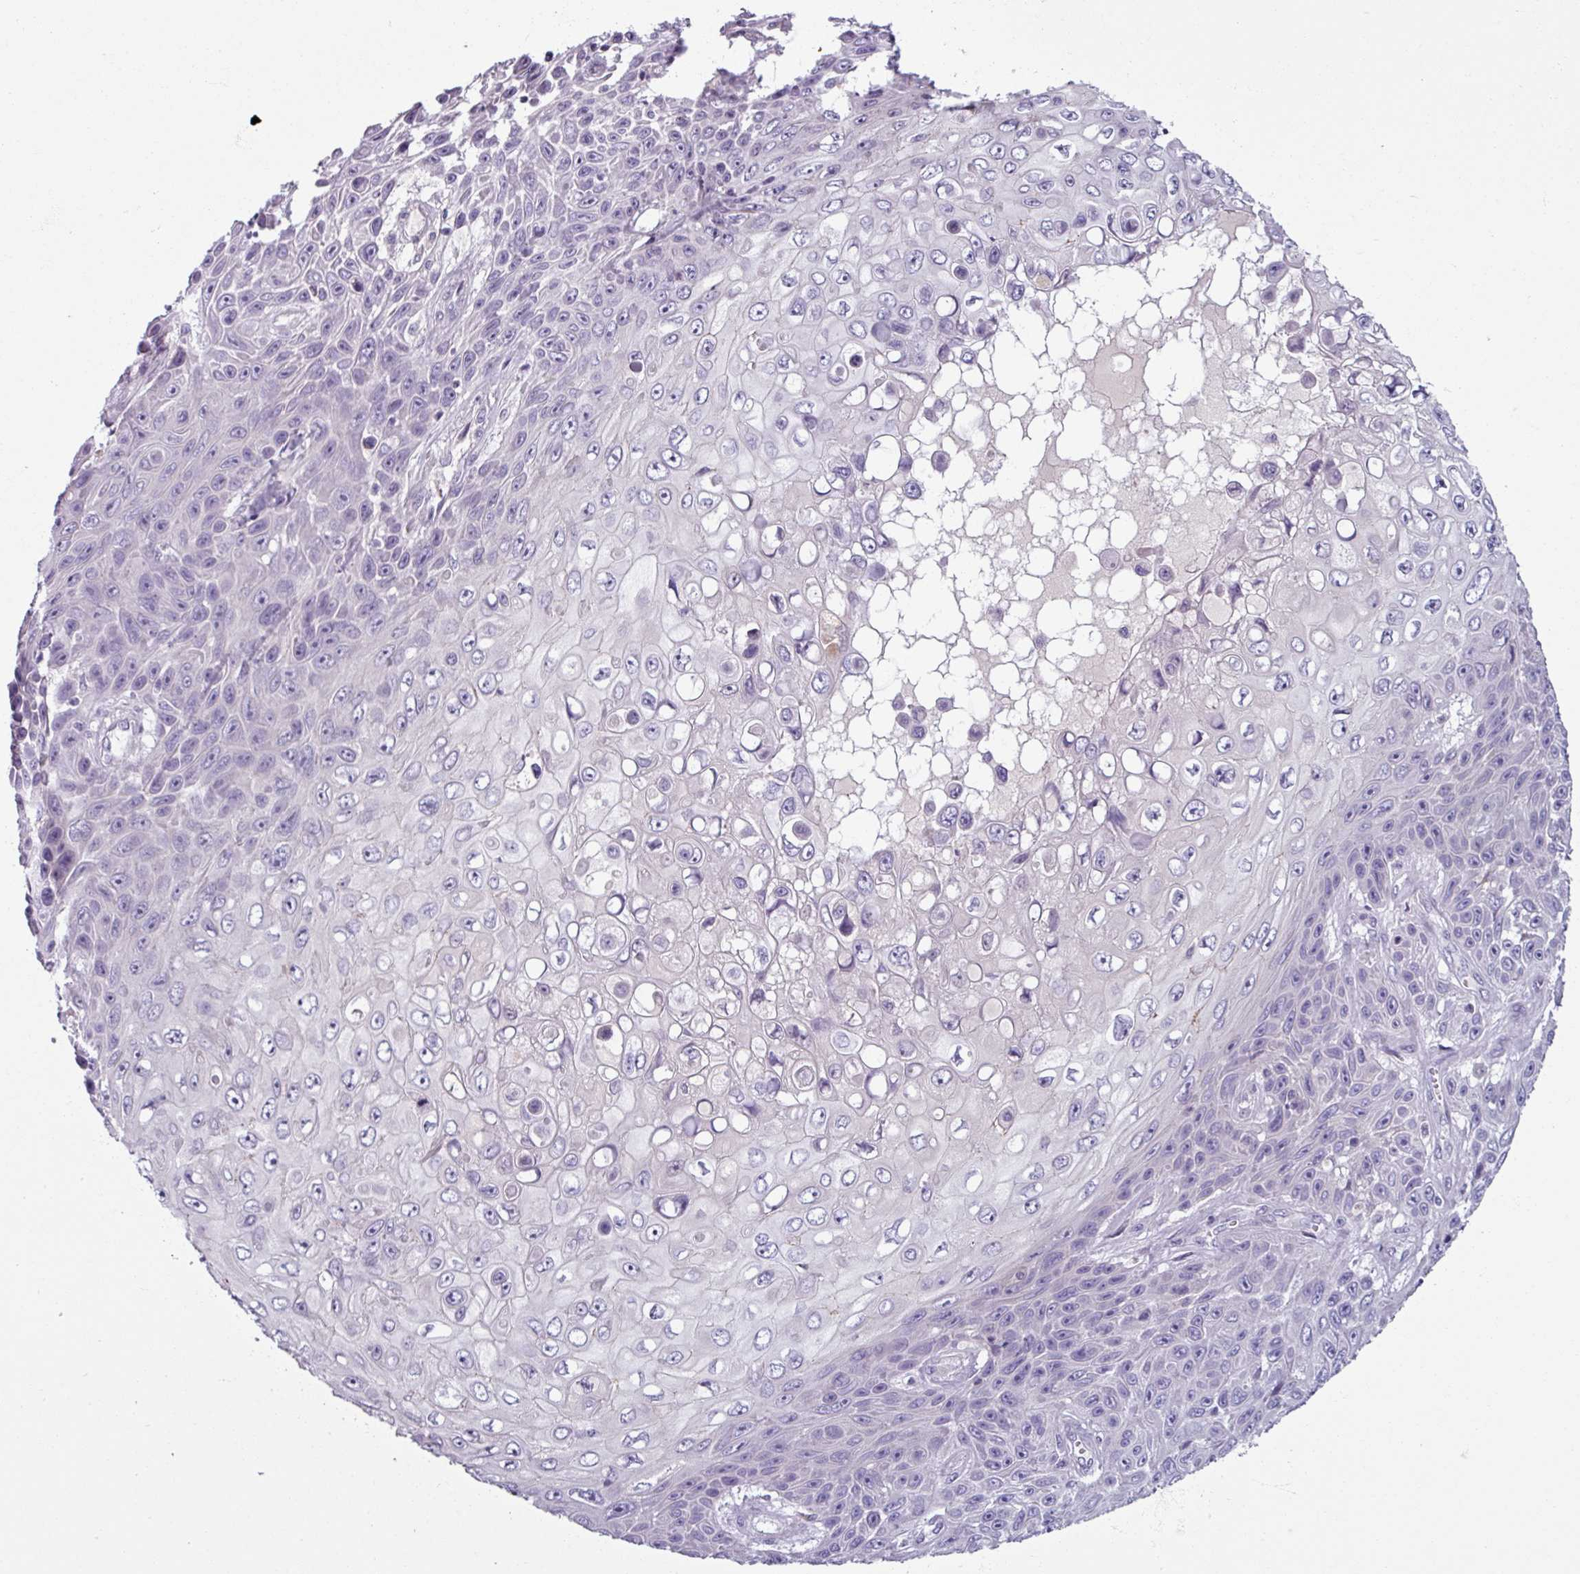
{"staining": {"intensity": "negative", "quantity": "none", "location": "none"}, "tissue": "skin cancer", "cell_type": "Tumor cells", "image_type": "cancer", "snomed": [{"axis": "morphology", "description": "Squamous cell carcinoma, NOS"}, {"axis": "topography", "description": "Skin"}], "caption": "IHC photomicrograph of neoplastic tissue: human skin squamous cell carcinoma stained with DAB (3,3'-diaminobenzidine) displays no significant protein positivity in tumor cells.", "gene": "SMIM11", "patient": {"sex": "male", "age": 82}}